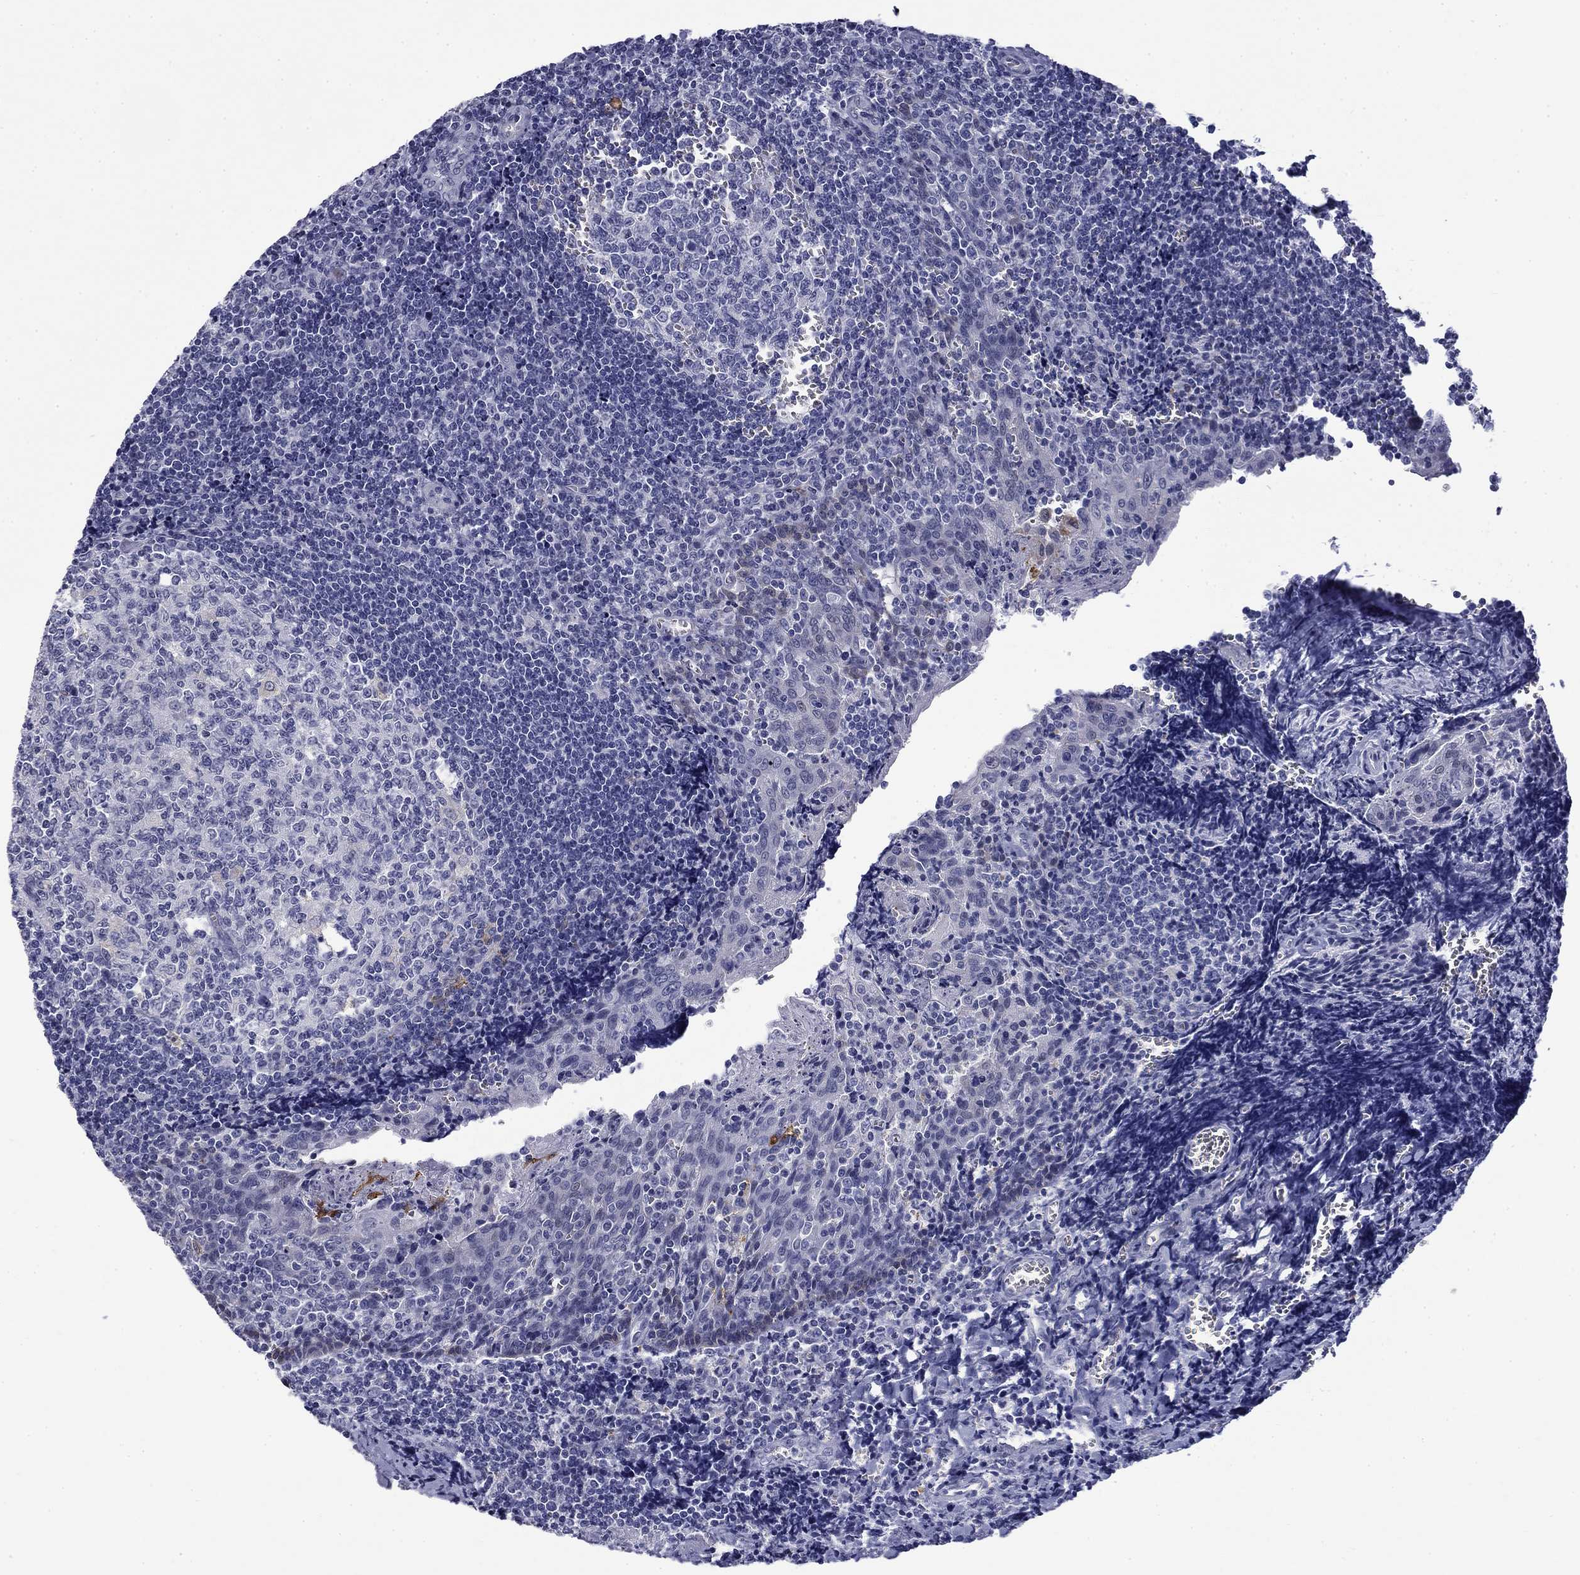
{"staining": {"intensity": "moderate", "quantity": "<25%", "location": "cytoplasmic/membranous"}, "tissue": "tonsil", "cell_type": "Germinal center cells", "image_type": "normal", "snomed": [{"axis": "morphology", "description": "Normal tissue, NOS"}, {"axis": "morphology", "description": "Inflammation, NOS"}, {"axis": "topography", "description": "Tonsil"}], "caption": "High-magnification brightfield microscopy of normal tonsil stained with DAB (3,3'-diaminobenzidine) (brown) and counterstained with hematoxylin (blue). germinal center cells exhibit moderate cytoplasmic/membranous staining is present in about<25% of cells.", "gene": "BCL2L14", "patient": {"sex": "female", "age": 31}}